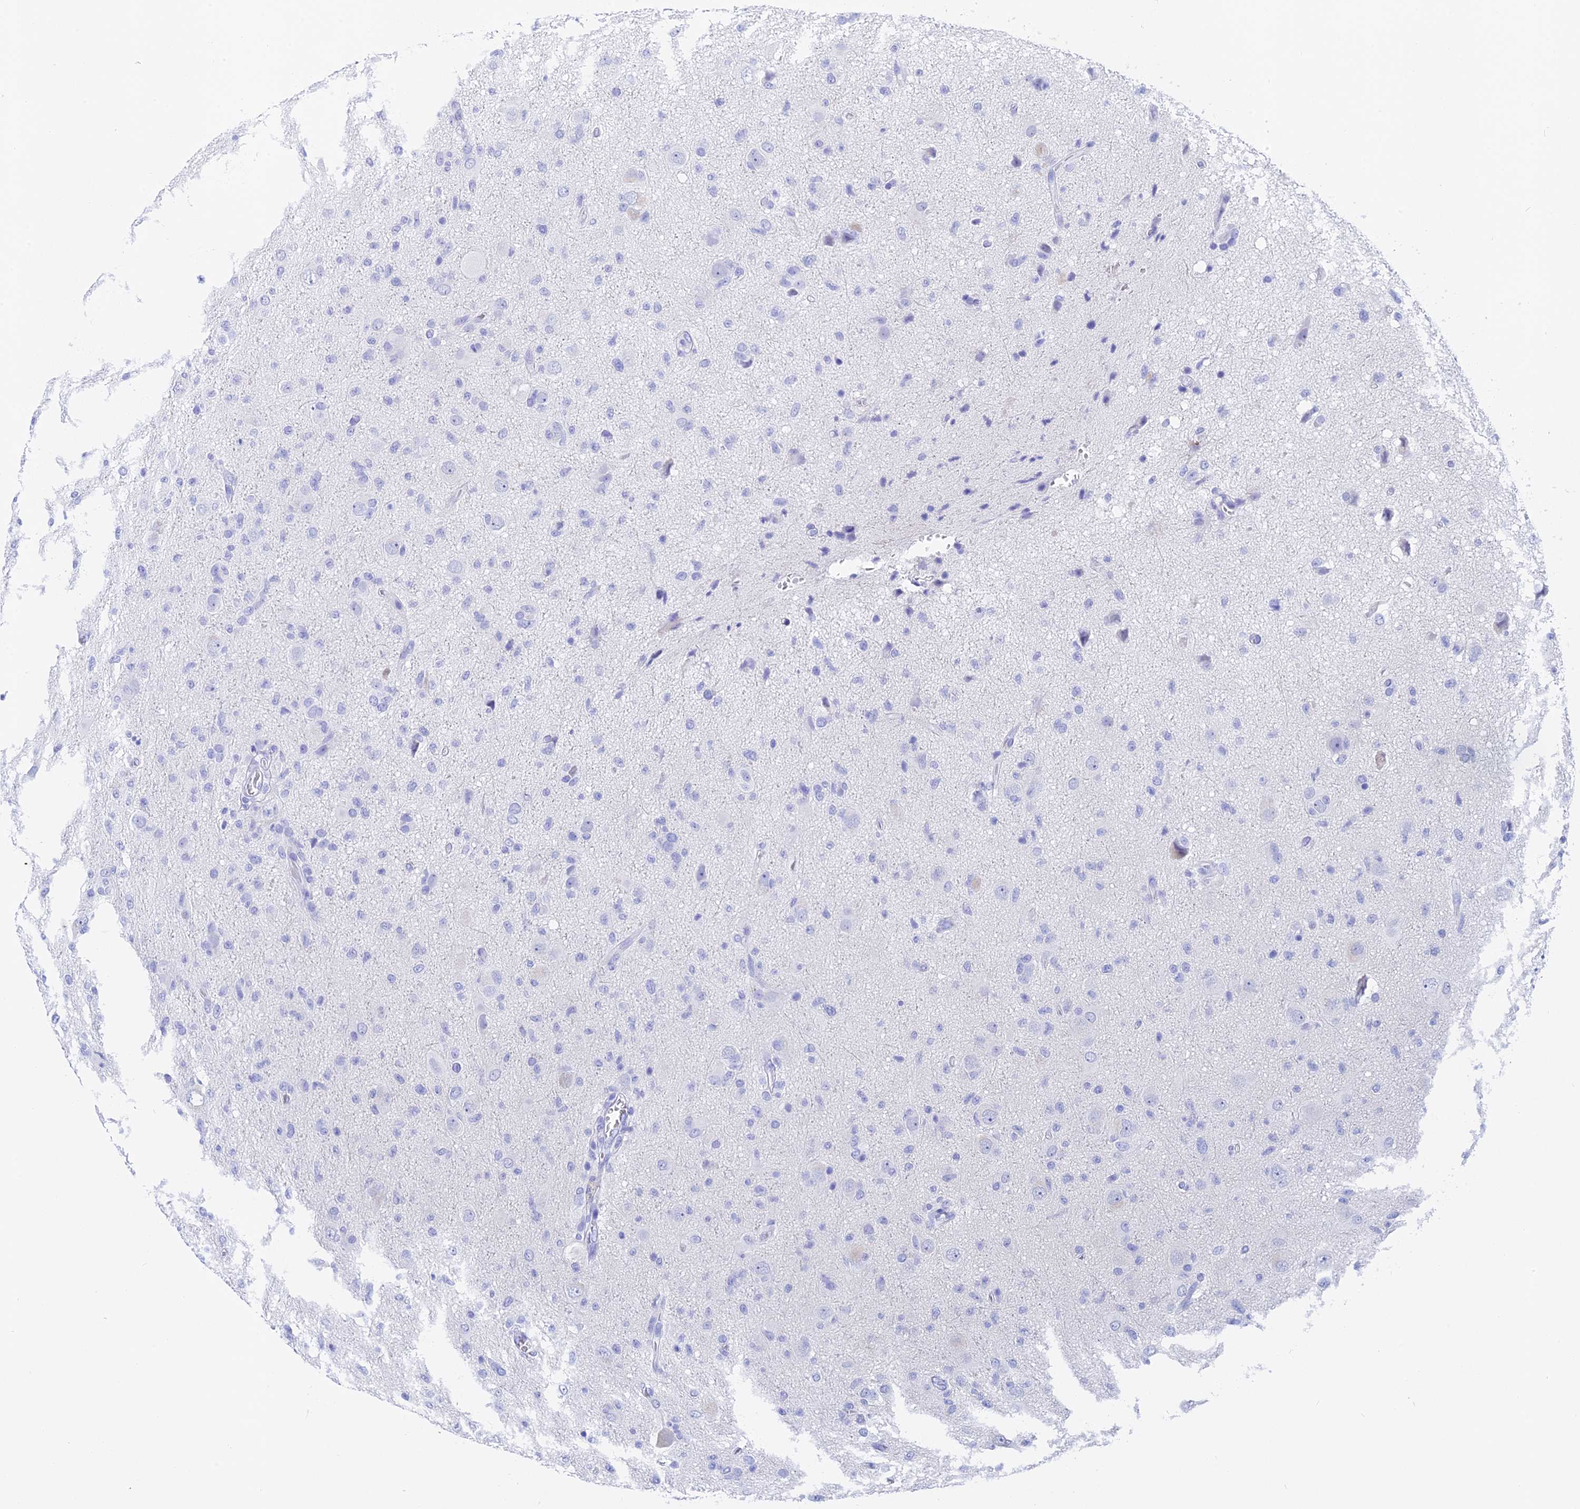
{"staining": {"intensity": "negative", "quantity": "none", "location": "none"}, "tissue": "glioma", "cell_type": "Tumor cells", "image_type": "cancer", "snomed": [{"axis": "morphology", "description": "Glioma, malignant, High grade"}, {"axis": "topography", "description": "Brain"}], "caption": "This is an IHC image of human malignant glioma (high-grade). There is no positivity in tumor cells.", "gene": "STUB1", "patient": {"sex": "female", "age": 57}}